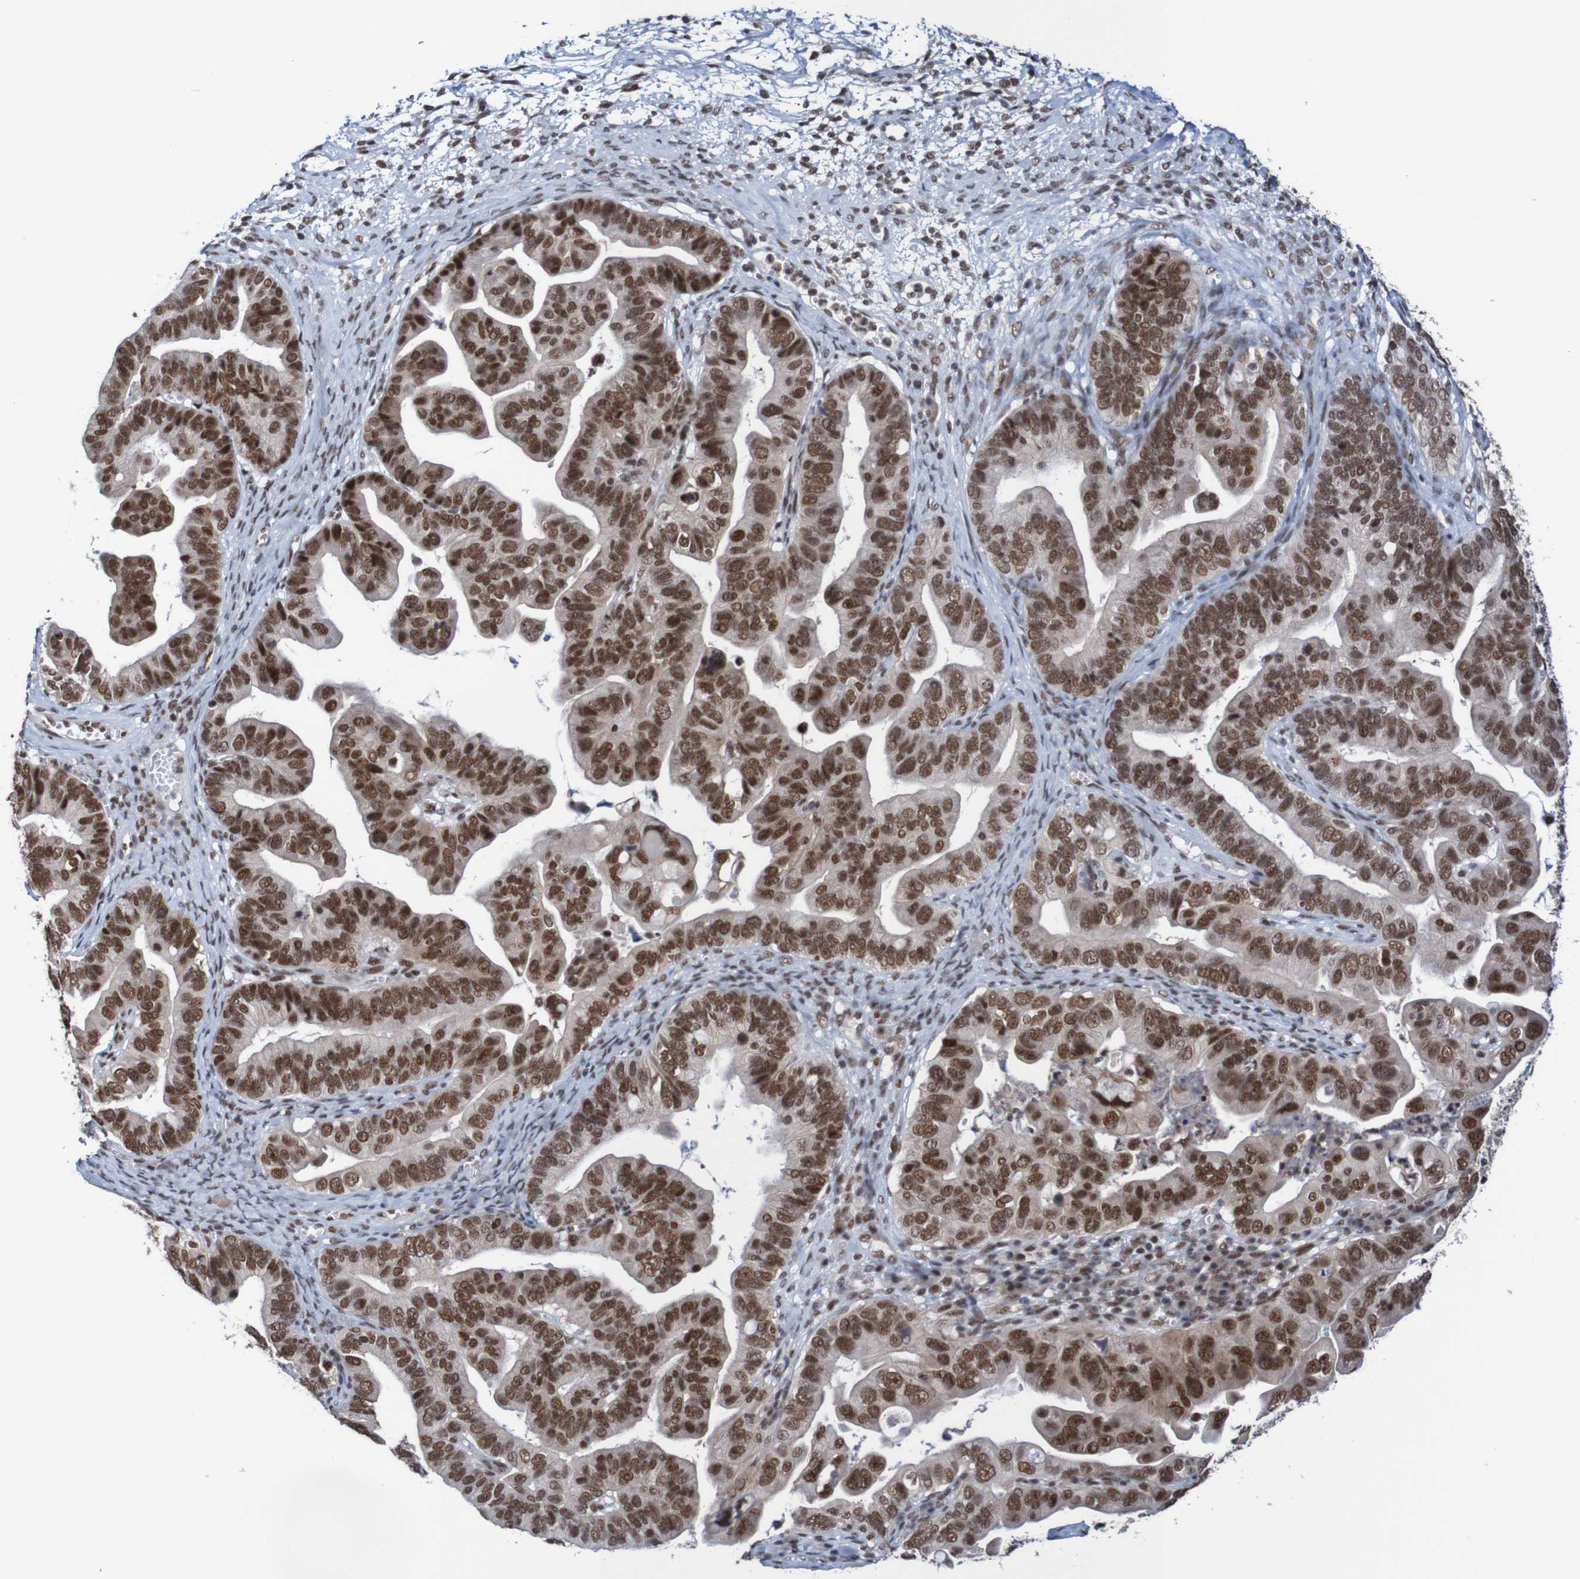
{"staining": {"intensity": "strong", "quantity": ">75%", "location": "nuclear"}, "tissue": "ovarian cancer", "cell_type": "Tumor cells", "image_type": "cancer", "snomed": [{"axis": "morphology", "description": "Cystadenocarcinoma, serous, NOS"}, {"axis": "topography", "description": "Ovary"}], "caption": "Brown immunohistochemical staining in serous cystadenocarcinoma (ovarian) reveals strong nuclear staining in approximately >75% of tumor cells. The protein of interest is shown in brown color, while the nuclei are stained blue.", "gene": "CDC5L", "patient": {"sex": "female", "age": 56}}